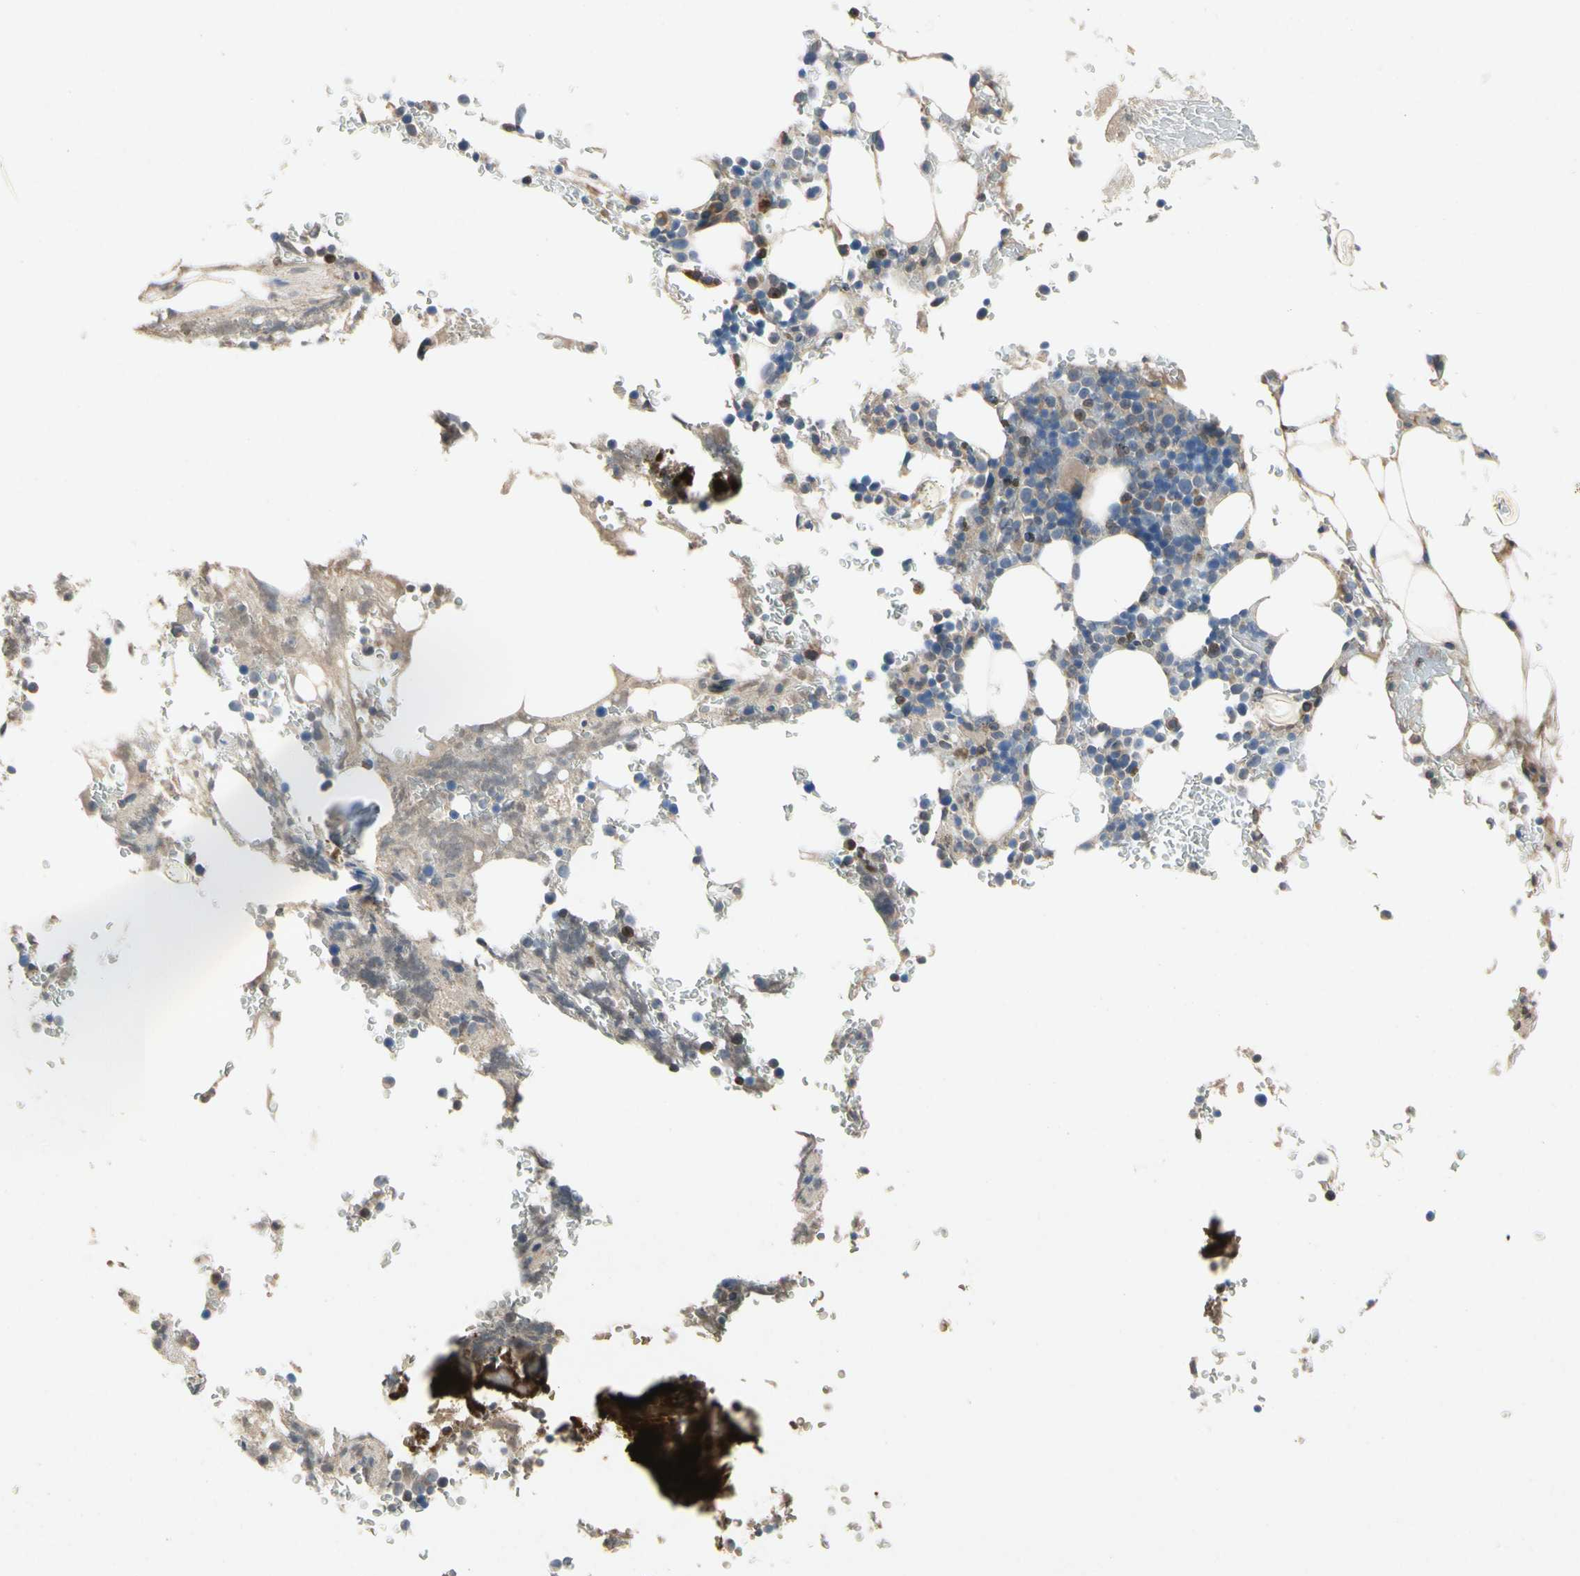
{"staining": {"intensity": "moderate", "quantity": "<25%", "location": "cytoplasmic/membranous"}, "tissue": "bone marrow", "cell_type": "Hematopoietic cells", "image_type": "normal", "snomed": [{"axis": "morphology", "description": "Normal tissue, NOS"}, {"axis": "topography", "description": "Bone marrow"}], "caption": "Moderate cytoplasmic/membranous expression for a protein is identified in about <25% of hematopoietic cells of benign bone marrow using immunohistochemistry (IHC).", "gene": "CRTAC1", "patient": {"sex": "female", "age": 73}}